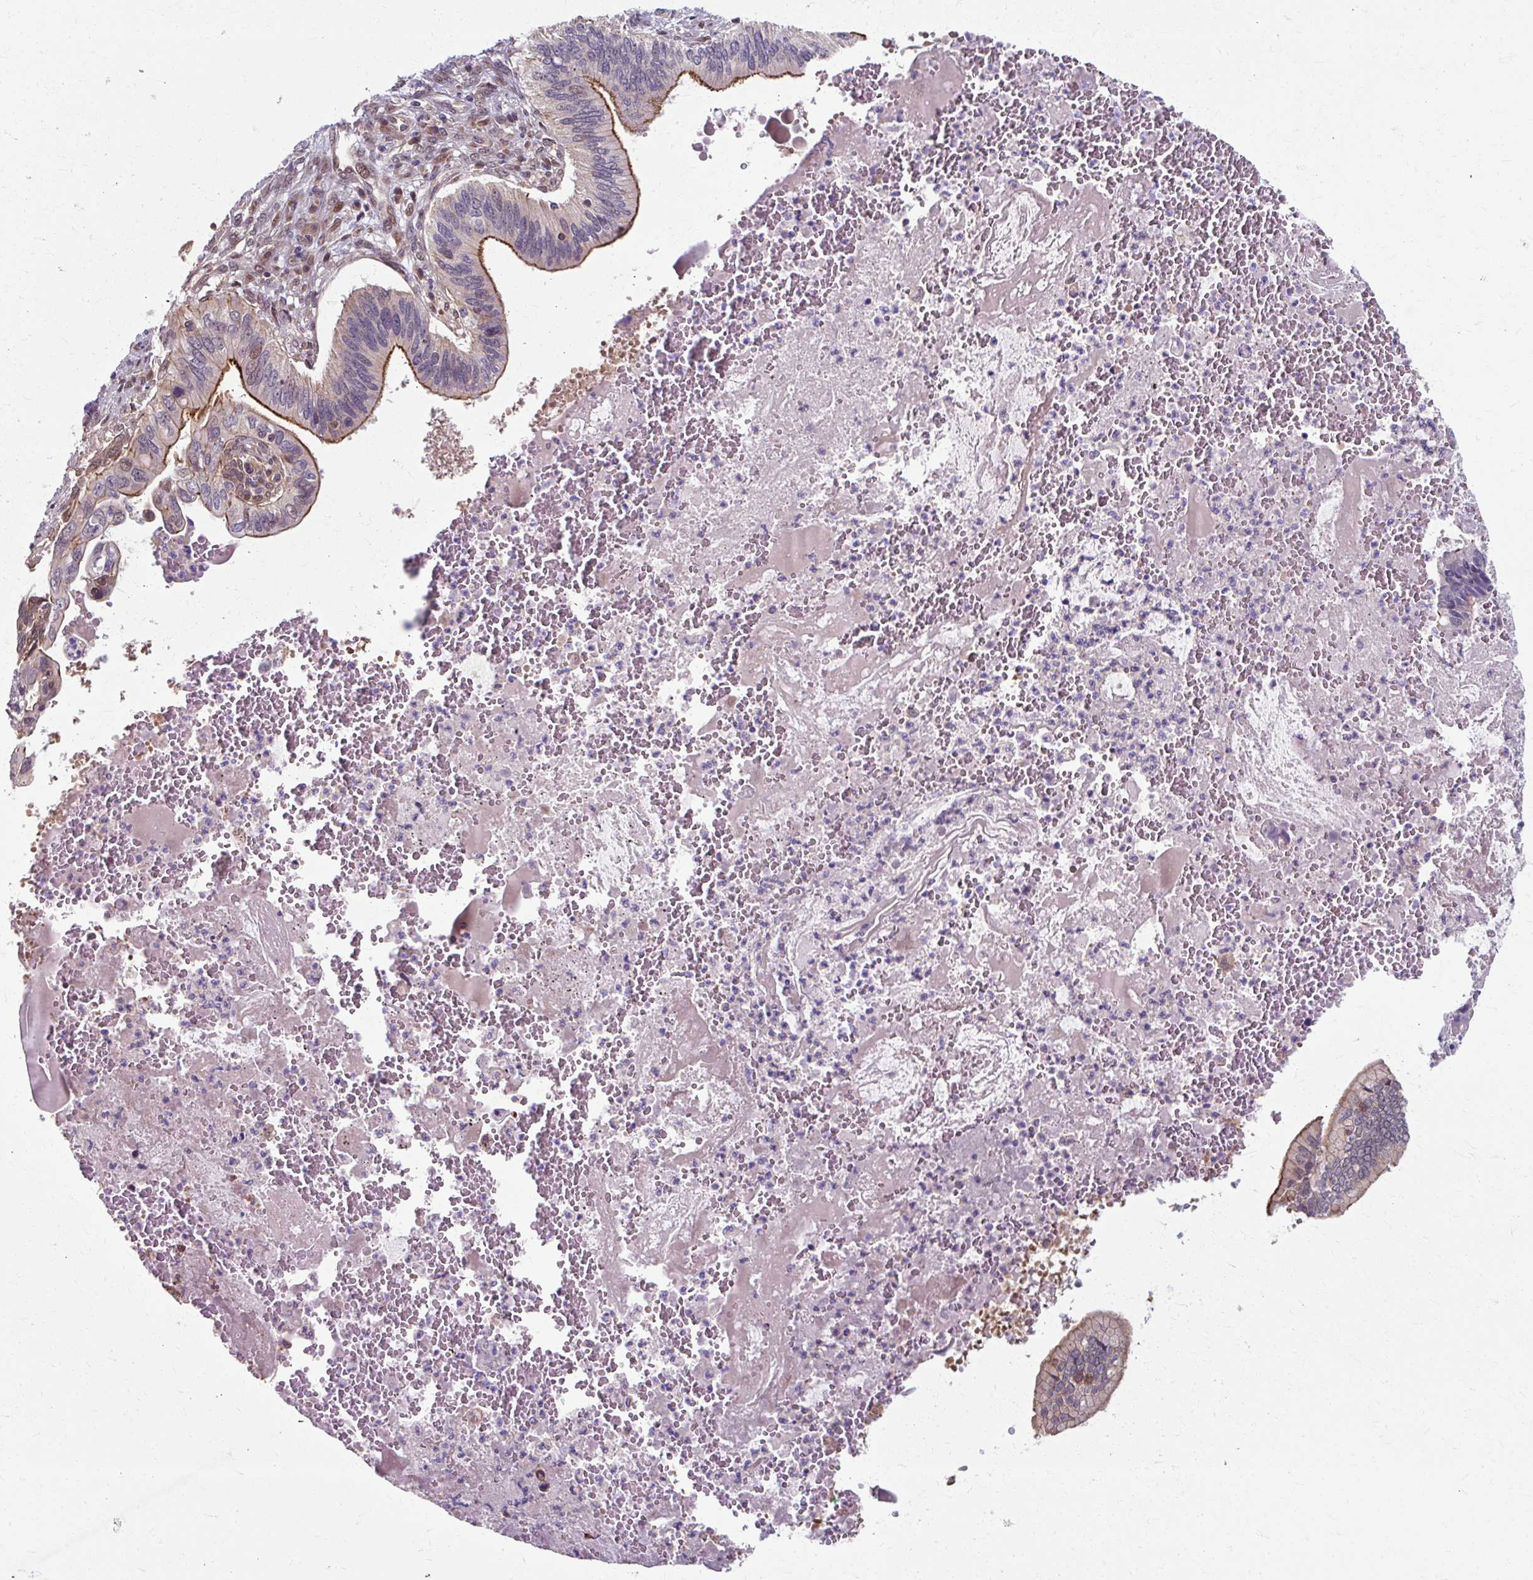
{"staining": {"intensity": "moderate", "quantity": "25%-75%", "location": "cytoplasmic/membranous"}, "tissue": "cervical cancer", "cell_type": "Tumor cells", "image_type": "cancer", "snomed": [{"axis": "morphology", "description": "Adenocarcinoma, NOS"}, {"axis": "topography", "description": "Cervix"}], "caption": "Brown immunohistochemical staining in adenocarcinoma (cervical) shows moderate cytoplasmic/membranous positivity in approximately 25%-75% of tumor cells. The staining is performed using DAB brown chromogen to label protein expression. The nuclei are counter-stained blue using hematoxylin.", "gene": "ZNF555", "patient": {"sex": "female", "age": 42}}